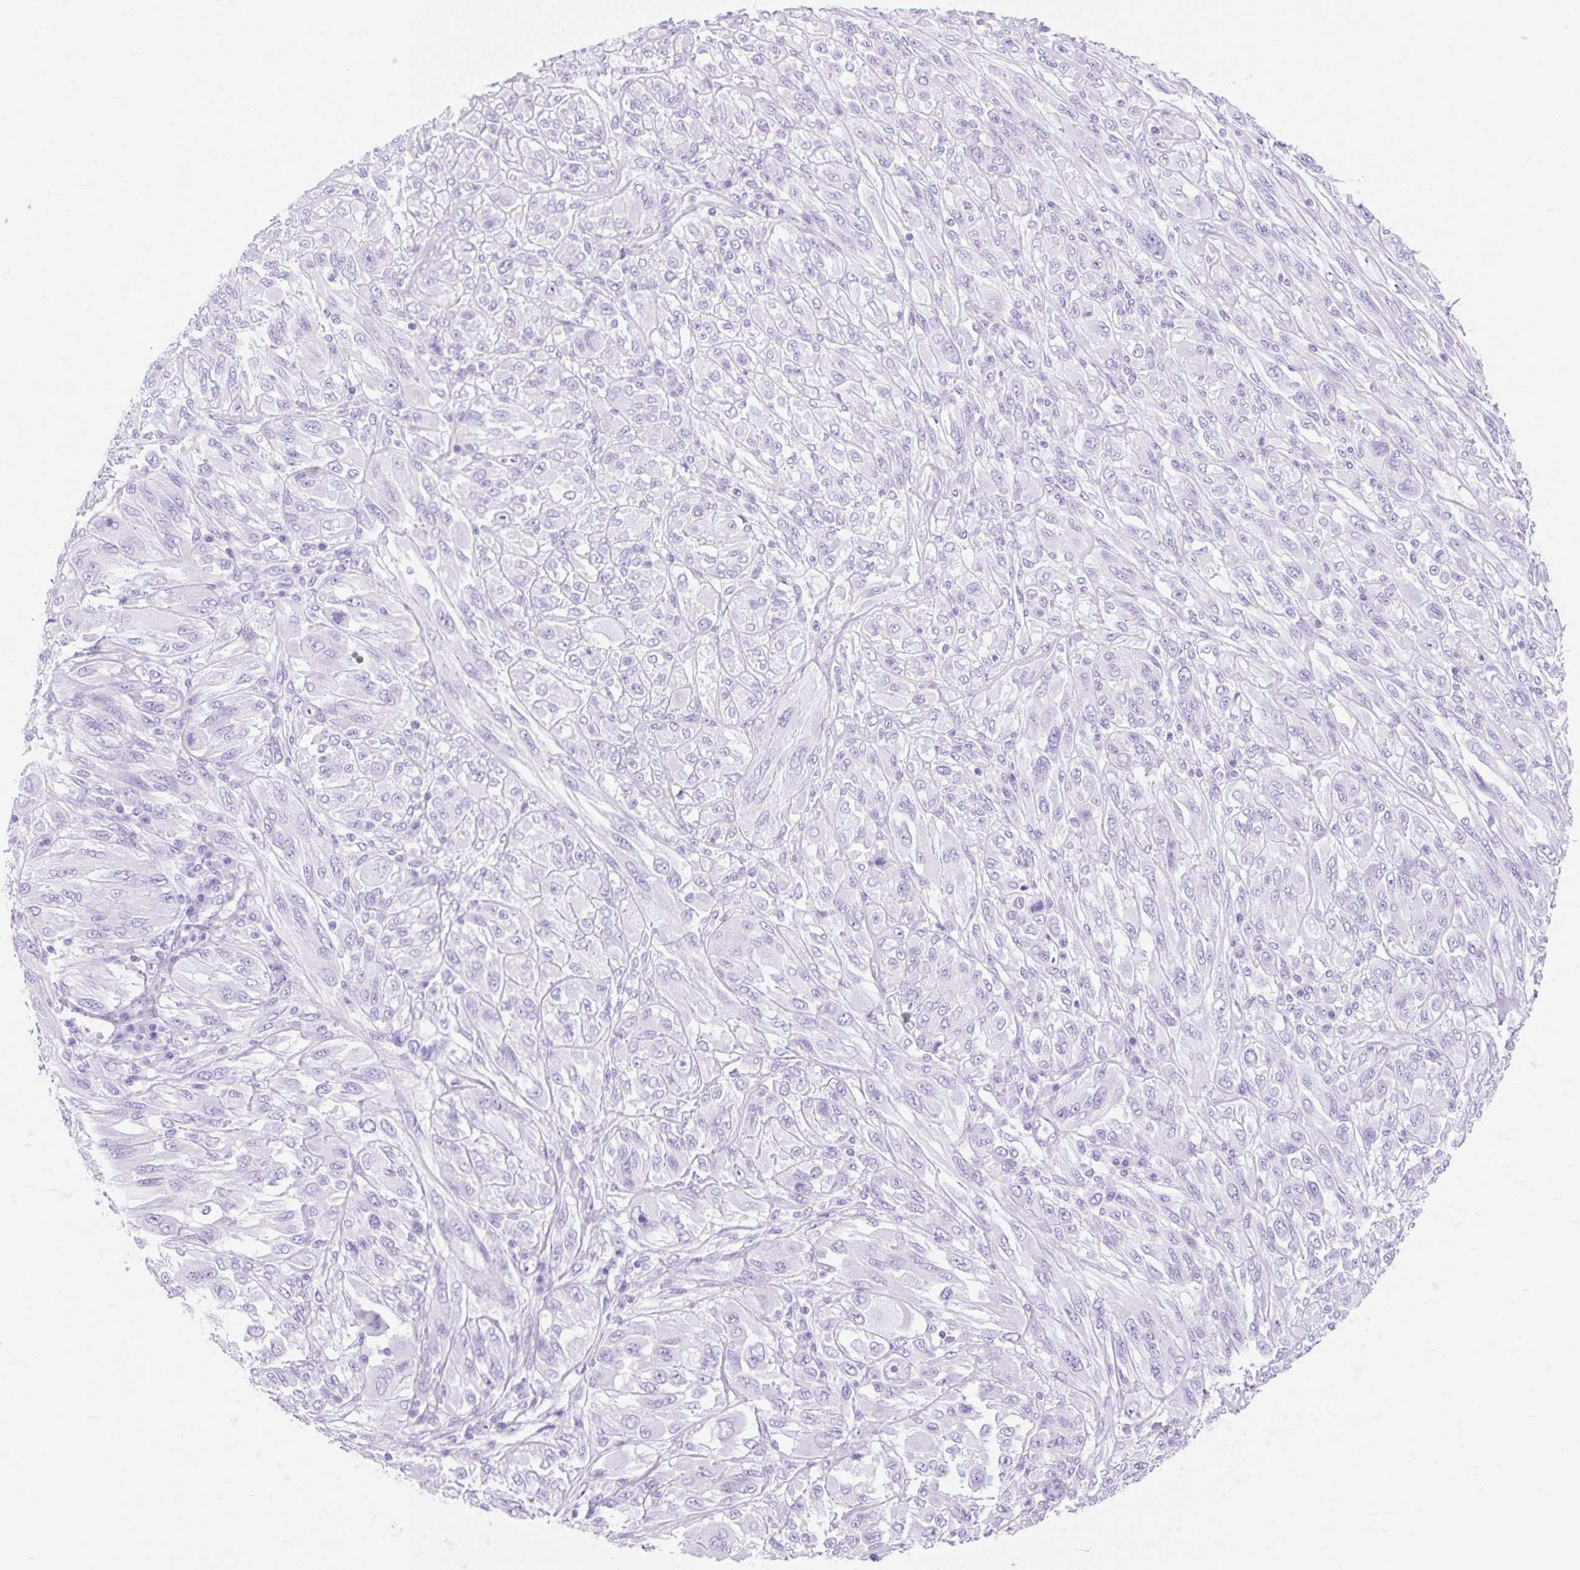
{"staining": {"intensity": "negative", "quantity": "none", "location": "none"}, "tissue": "melanoma", "cell_type": "Tumor cells", "image_type": "cancer", "snomed": [{"axis": "morphology", "description": "Malignant melanoma, NOS"}, {"axis": "topography", "description": "Skin"}], "caption": "This is an immunohistochemistry (IHC) micrograph of human malignant melanoma. There is no staining in tumor cells.", "gene": "MBP", "patient": {"sex": "female", "age": 91}}